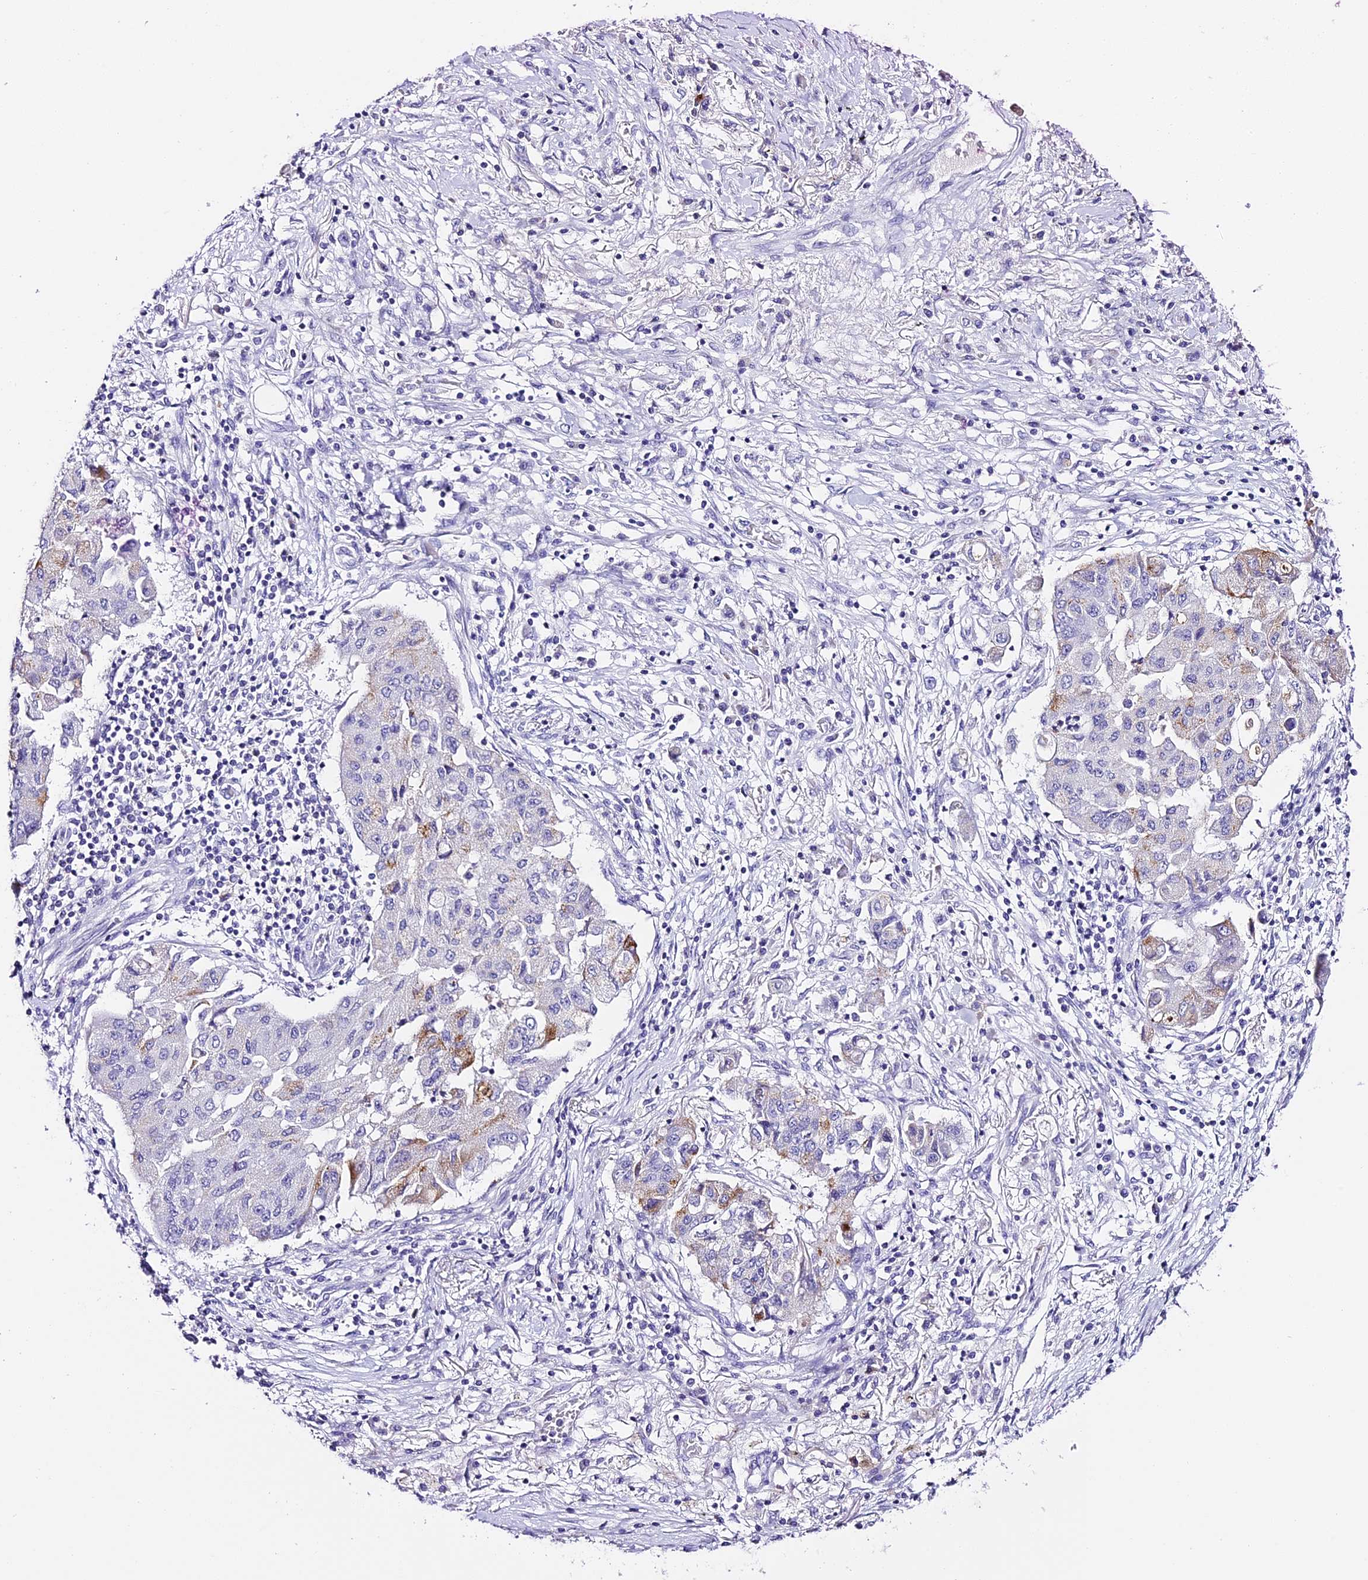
{"staining": {"intensity": "moderate", "quantity": "<25%", "location": "cytoplasmic/membranous"}, "tissue": "lung cancer", "cell_type": "Tumor cells", "image_type": "cancer", "snomed": [{"axis": "morphology", "description": "Squamous cell carcinoma, NOS"}, {"axis": "topography", "description": "Lung"}], "caption": "The histopathology image reveals immunohistochemical staining of lung cancer (squamous cell carcinoma). There is moderate cytoplasmic/membranous positivity is appreciated in approximately <25% of tumor cells.", "gene": "C12orf29", "patient": {"sex": "male", "age": 74}}